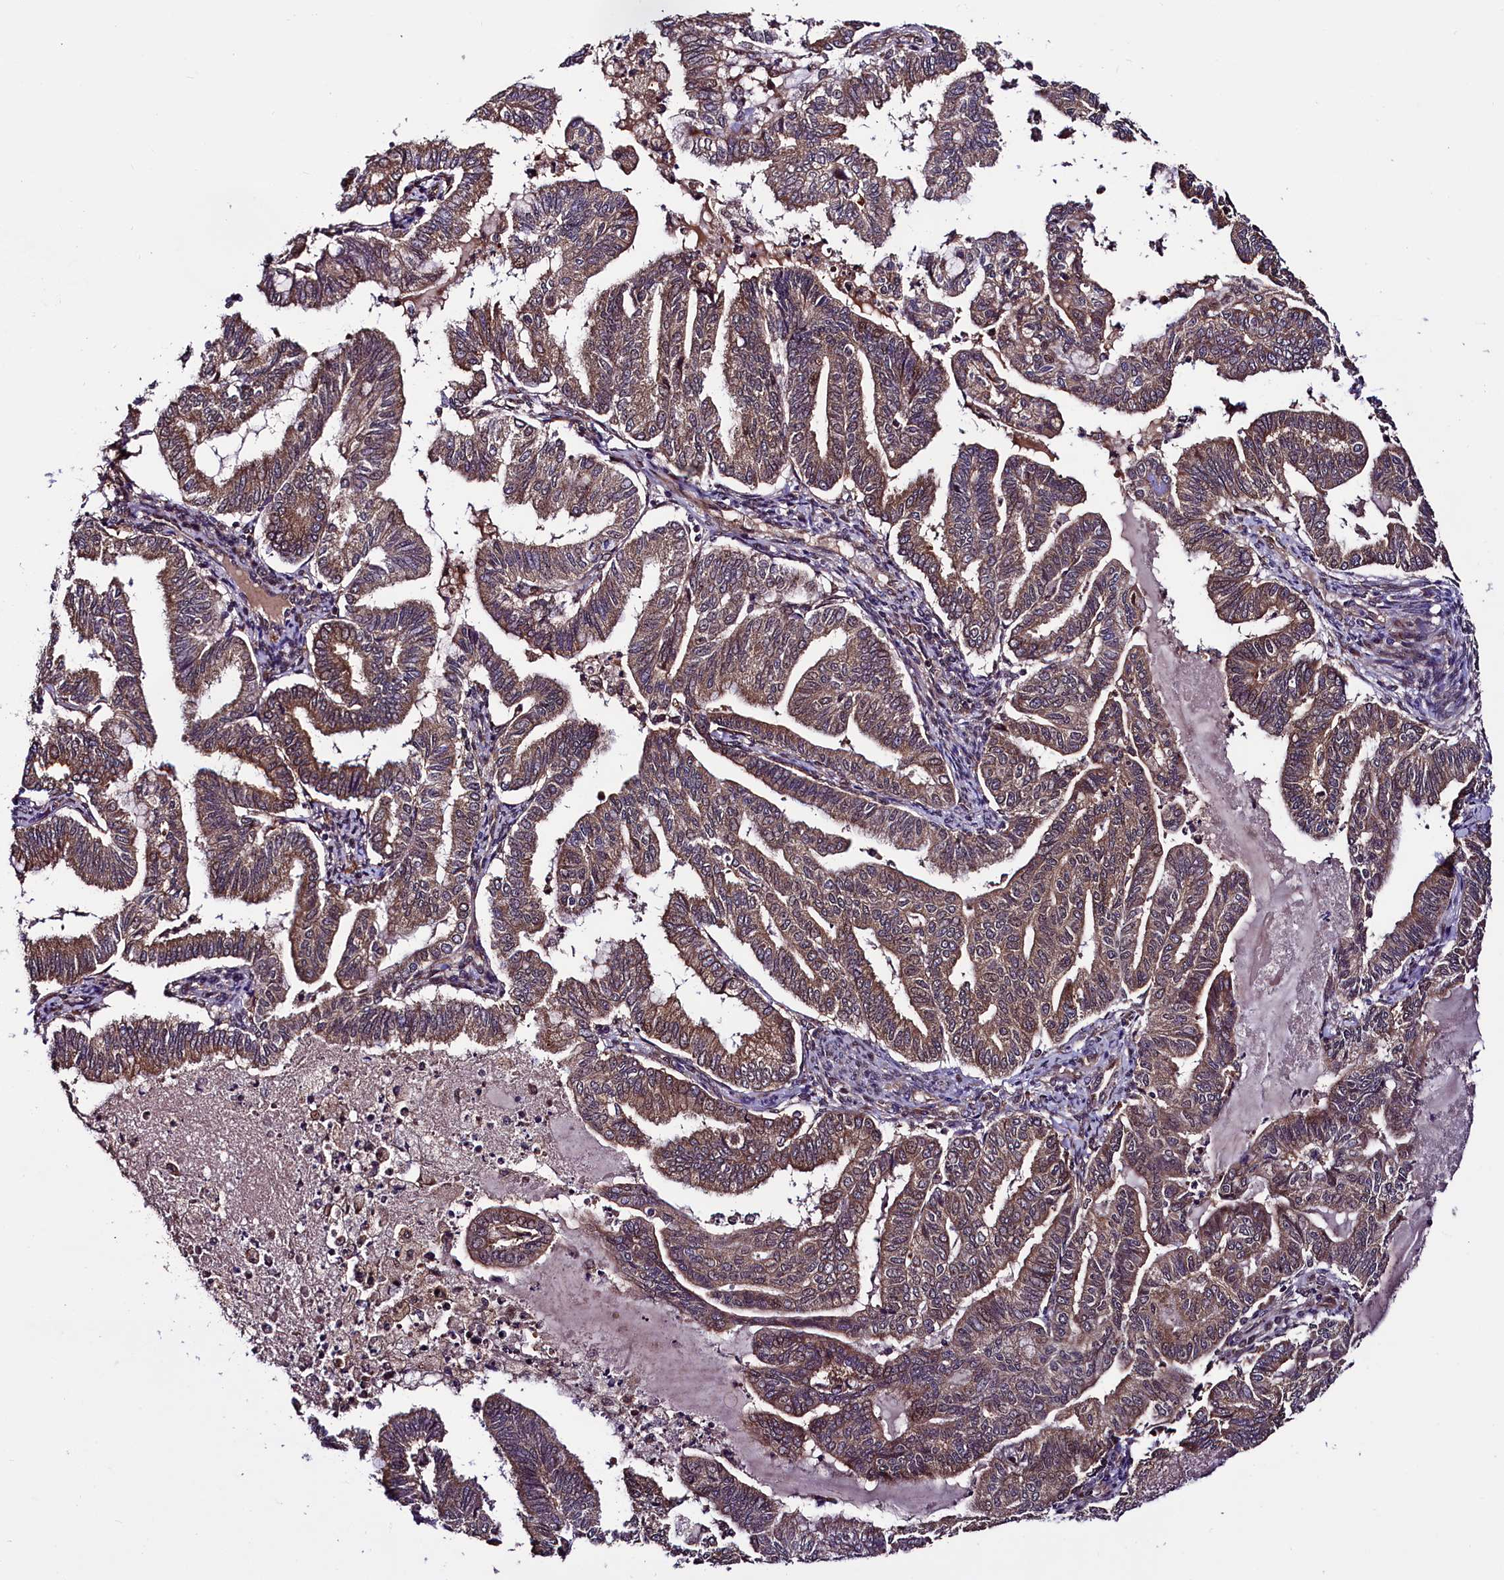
{"staining": {"intensity": "moderate", "quantity": ">75%", "location": "cytoplasmic/membranous"}, "tissue": "endometrial cancer", "cell_type": "Tumor cells", "image_type": "cancer", "snomed": [{"axis": "morphology", "description": "Adenocarcinoma, NOS"}, {"axis": "topography", "description": "Endometrium"}], "caption": "Immunohistochemistry staining of endometrial cancer, which displays medium levels of moderate cytoplasmic/membranous expression in about >75% of tumor cells indicating moderate cytoplasmic/membranous protein expression. The staining was performed using DAB (brown) for protein detection and nuclei were counterstained in hematoxylin (blue).", "gene": "VPS35", "patient": {"sex": "female", "age": 79}}